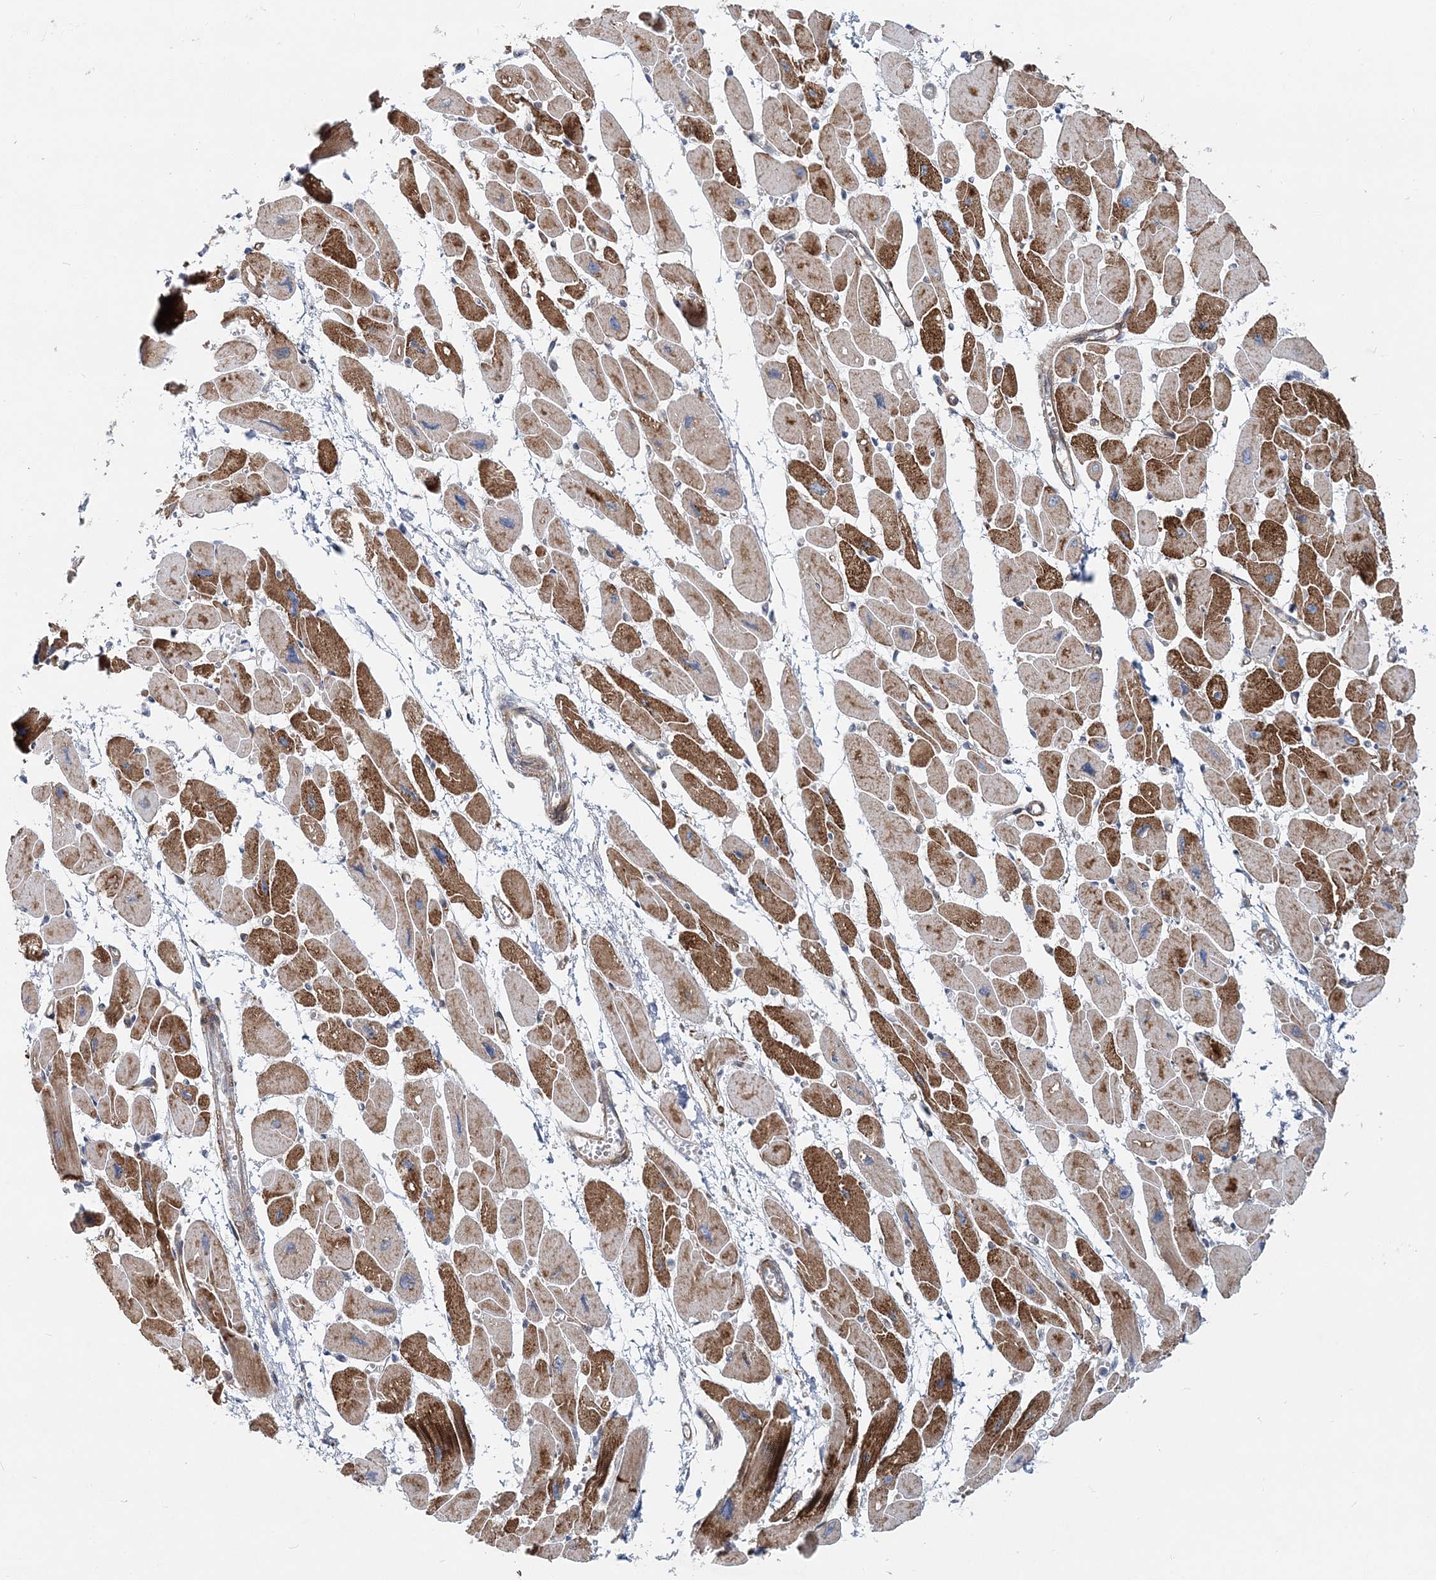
{"staining": {"intensity": "strong", "quantity": ">75%", "location": "cytoplasmic/membranous"}, "tissue": "heart muscle", "cell_type": "Cardiomyocytes", "image_type": "normal", "snomed": [{"axis": "morphology", "description": "Normal tissue, NOS"}, {"axis": "topography", "description": "Heart"}], "caption": "Immunohistochemical staining of benign human heart muscle demonstrates high levels of strong cytoplasmic/membranous expression in approximately >75% of cardiomyocytes.", "gene": "NBAS", "patient": {"sex": "female", "age": 54}}